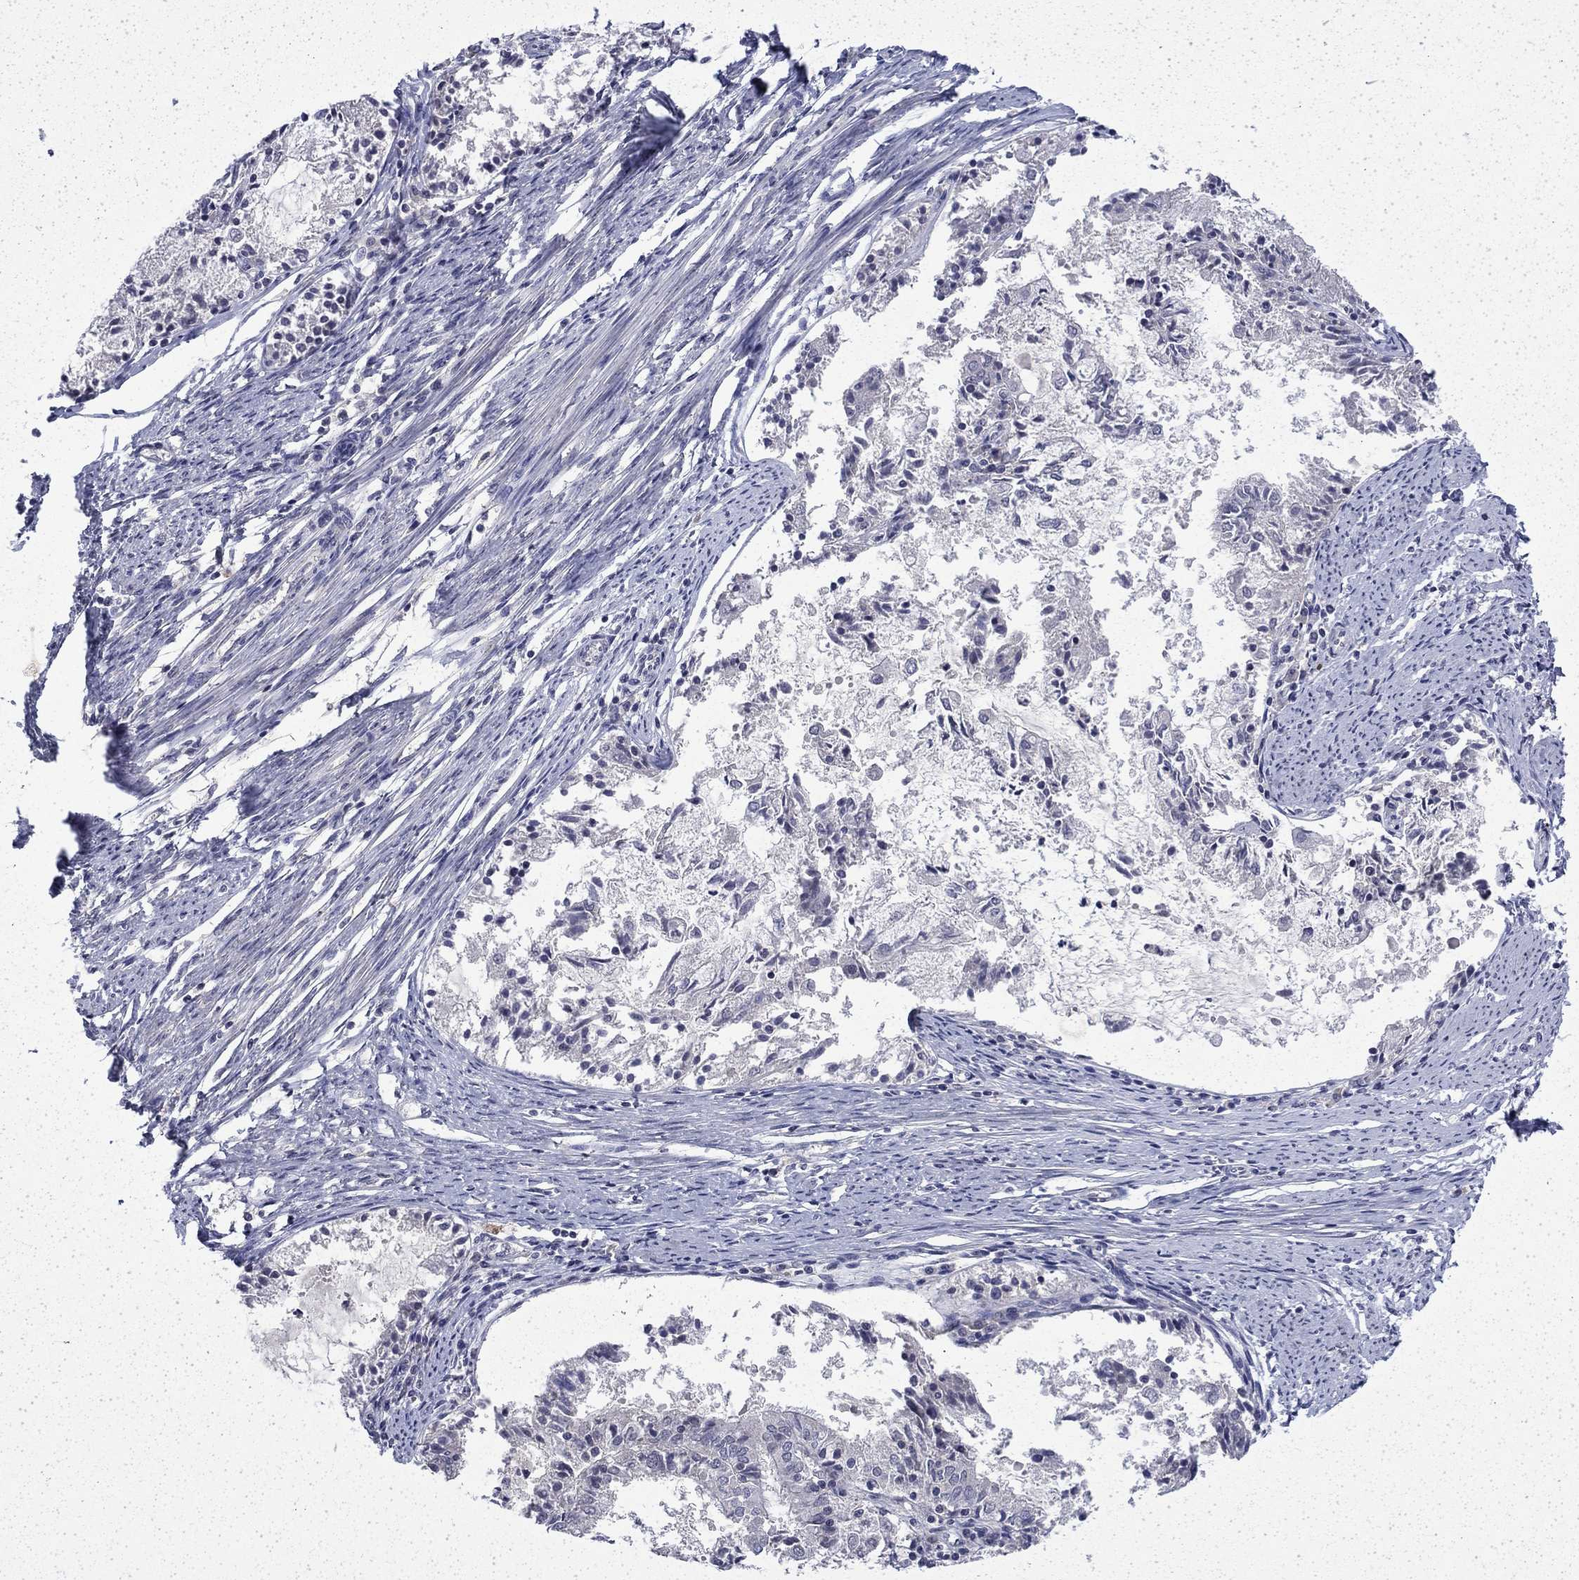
{"staining": {"intensity": "negative", "quantity": "none", "location": "none"}, "tissue": "endometrial cancer", "cell_type": "Tumor cells", "image_type": "cancer", "snomed": [{"axis": "morphology", "description": "Adenocarcinoma, NOS"}, {"axis": "topography", "description": "Endometrium"}], "caption": "There is no significant expression in tumor cells of endometrial cancer (adenocarcinoma).", "gene": "CHAT", "patient": {"sex": "female", "age": 57}}